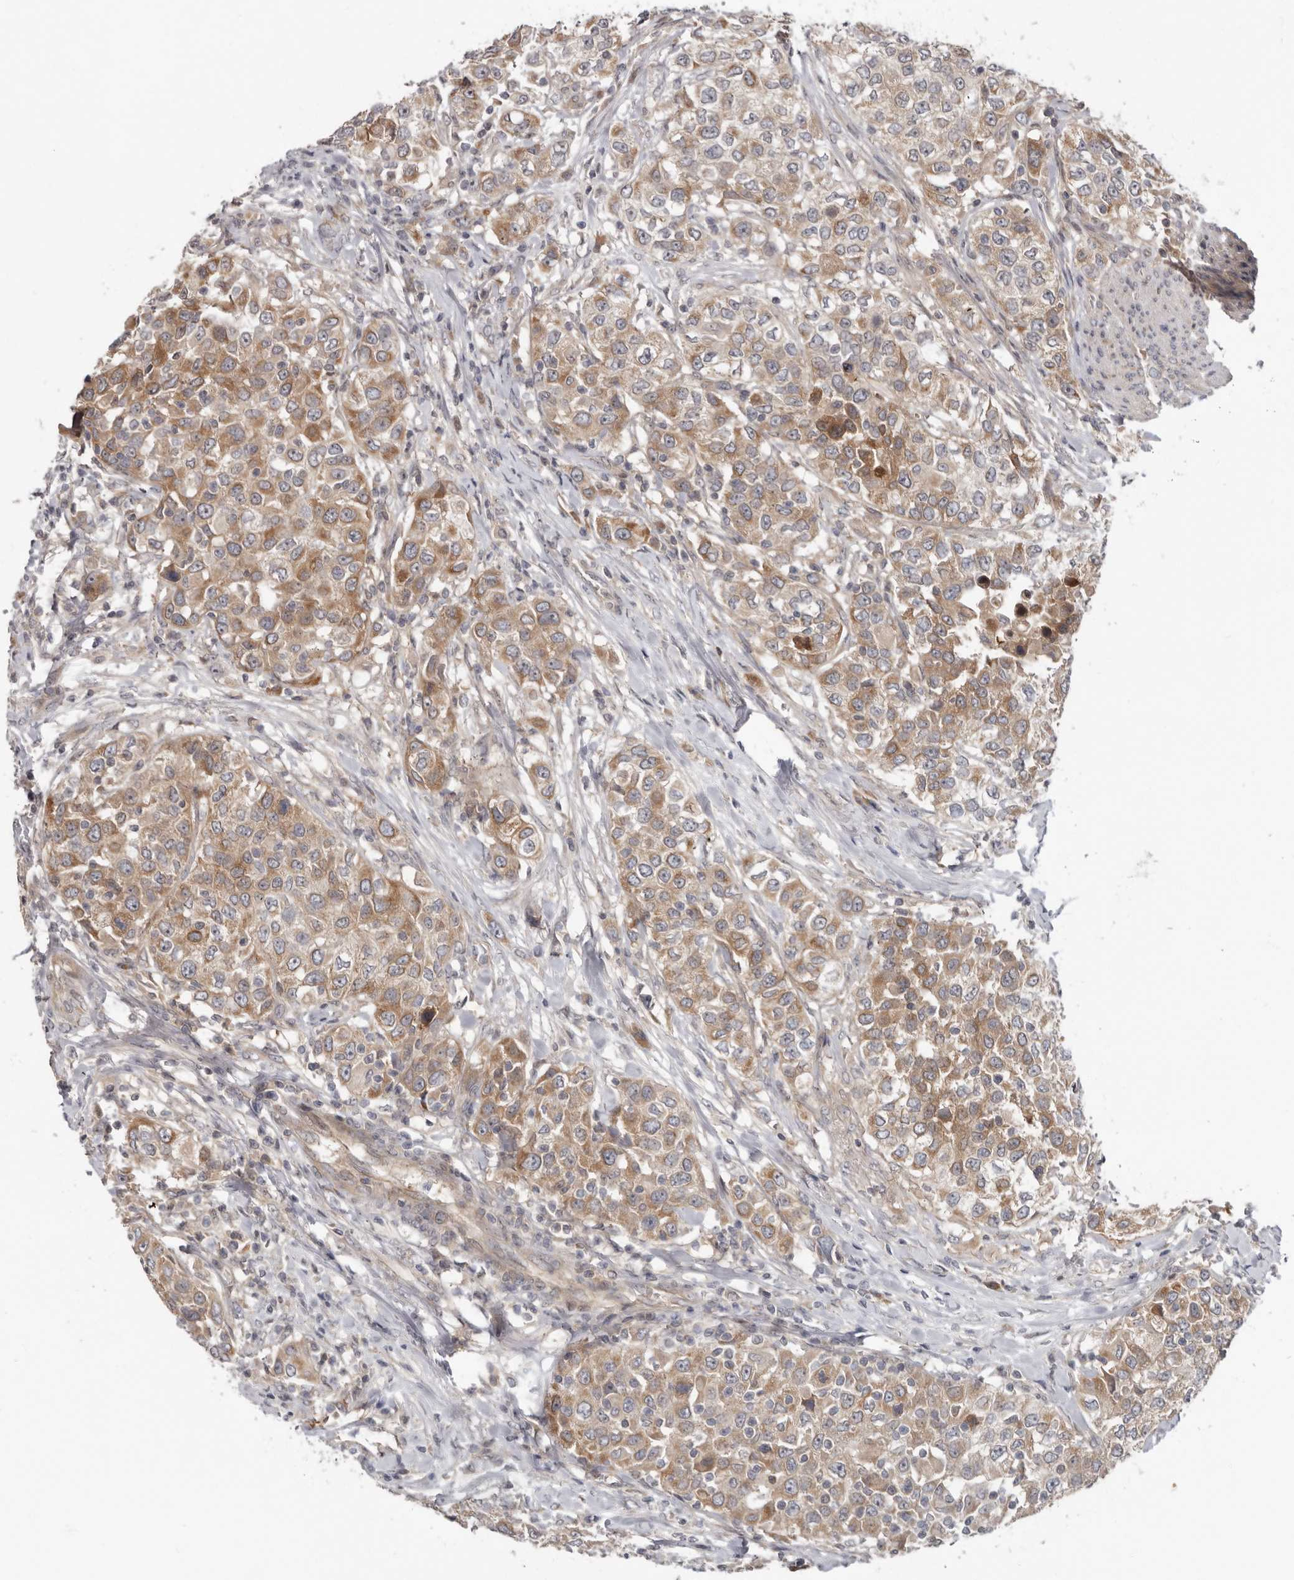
{"staining": {"intensity": "moderate", "quantity": ">75%", "location": "cytoplasmic/membranous"}, "tissue": "urothelial cancer", "cell_type": "Tumor cells", "image_type": "cancer", "snomed": [{"axis": "morphology", "description": "Urothelial carcinoma, High grade"}, {"axis": "topography", "description": "Urinary bladder"}], "caption": "This is an image of IHC staining of urothelial cancer, which shows moderate expression in the cytoplasmic/membranous of tumor cells.", "gene": "BAD", "patient": {"sex": "female", "age": 80}}